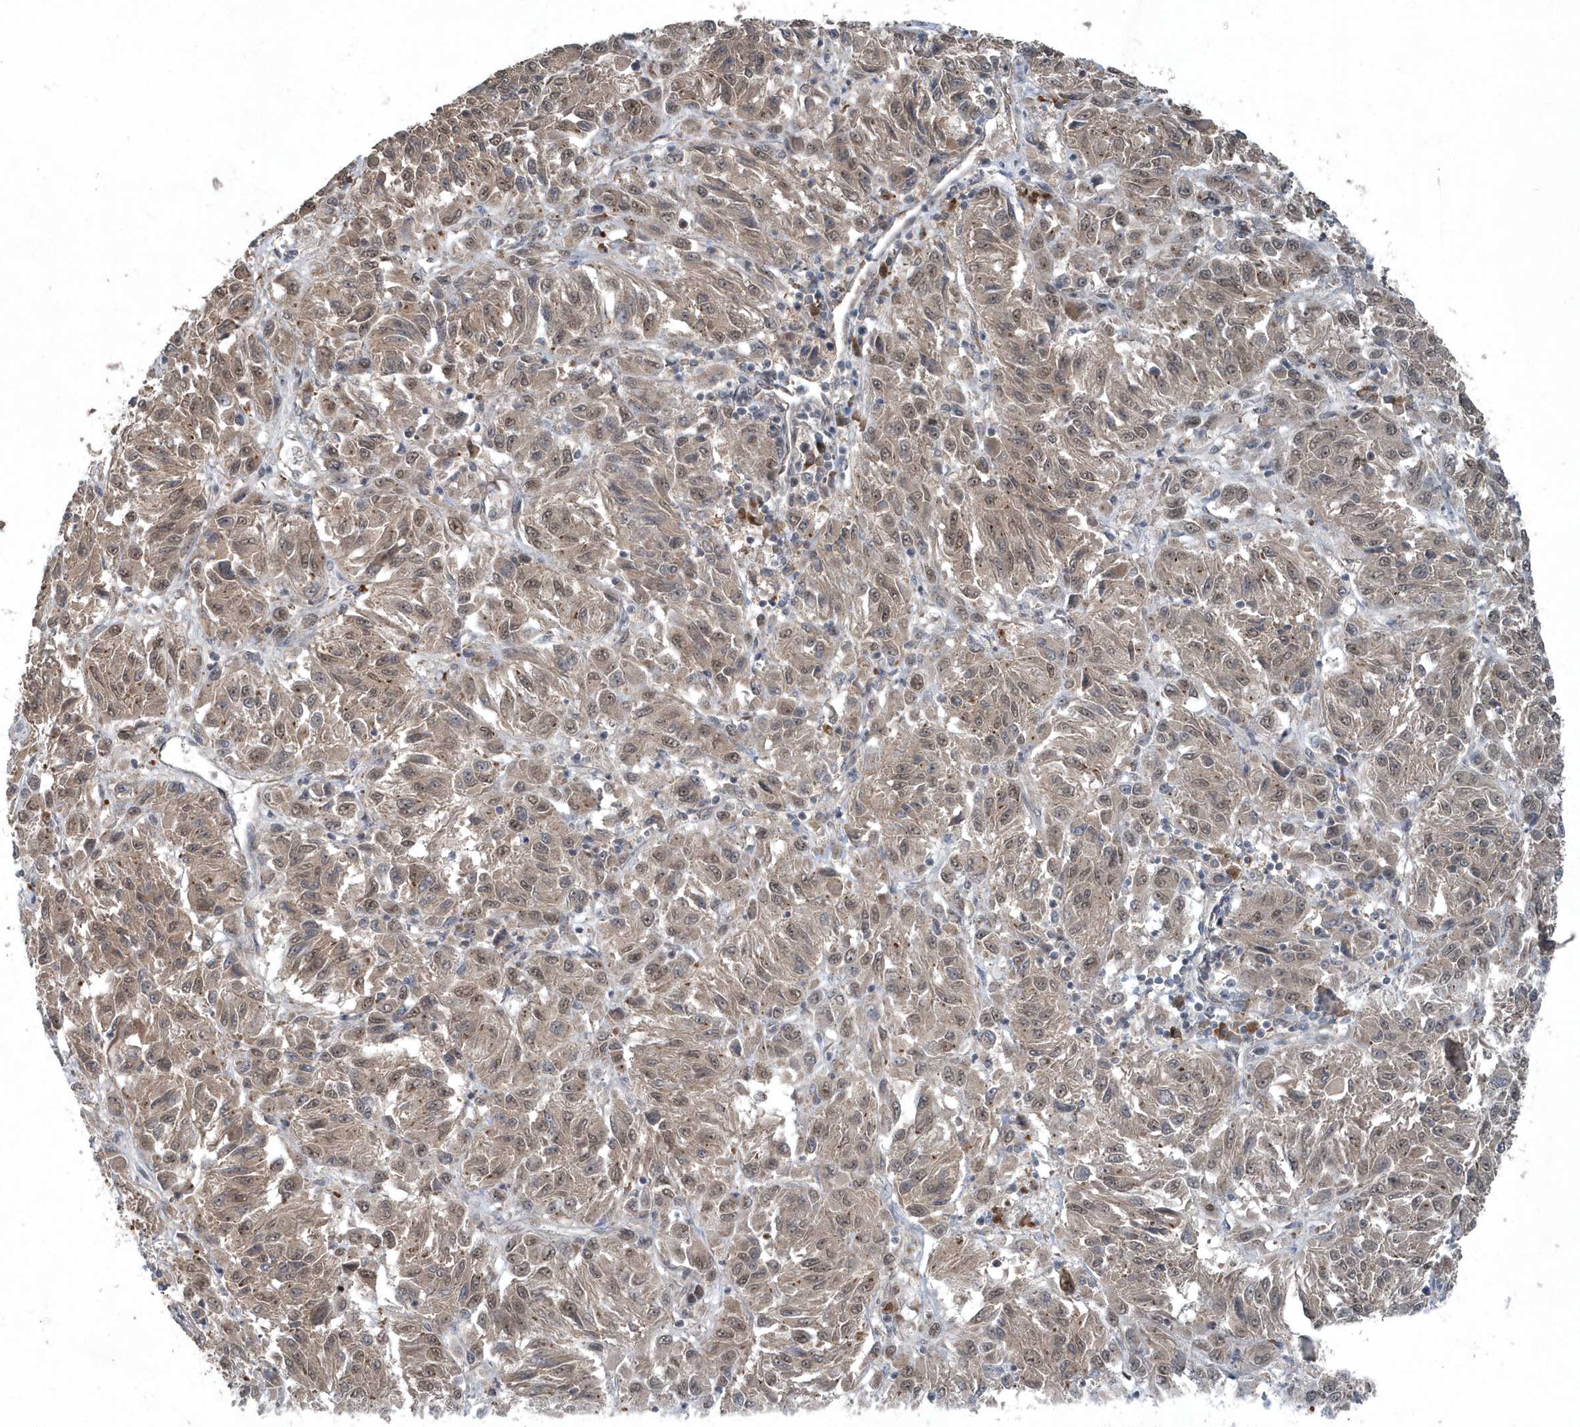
{"staining": {"intensity": "weak", "quantity": ">75%", "location": "cytoplasmic/membranous,nuclear"}, "tissue": "melanoma", "cell_type": "Tumor cells", "image_type": "cancer", "snomed": [{"axis": "morphology", "description": "Malignant melanoma, Metastatic site"}, {"axis": "topography", "description": "Lung"}], "caption": "This is an image of IHC staining of melanoma, which shows weak positivity in the cytoplasmic/membranous and nuclear of tumor cells.", "gene": "QTRT2", "patient": {"sex": "male", "age": 64}}